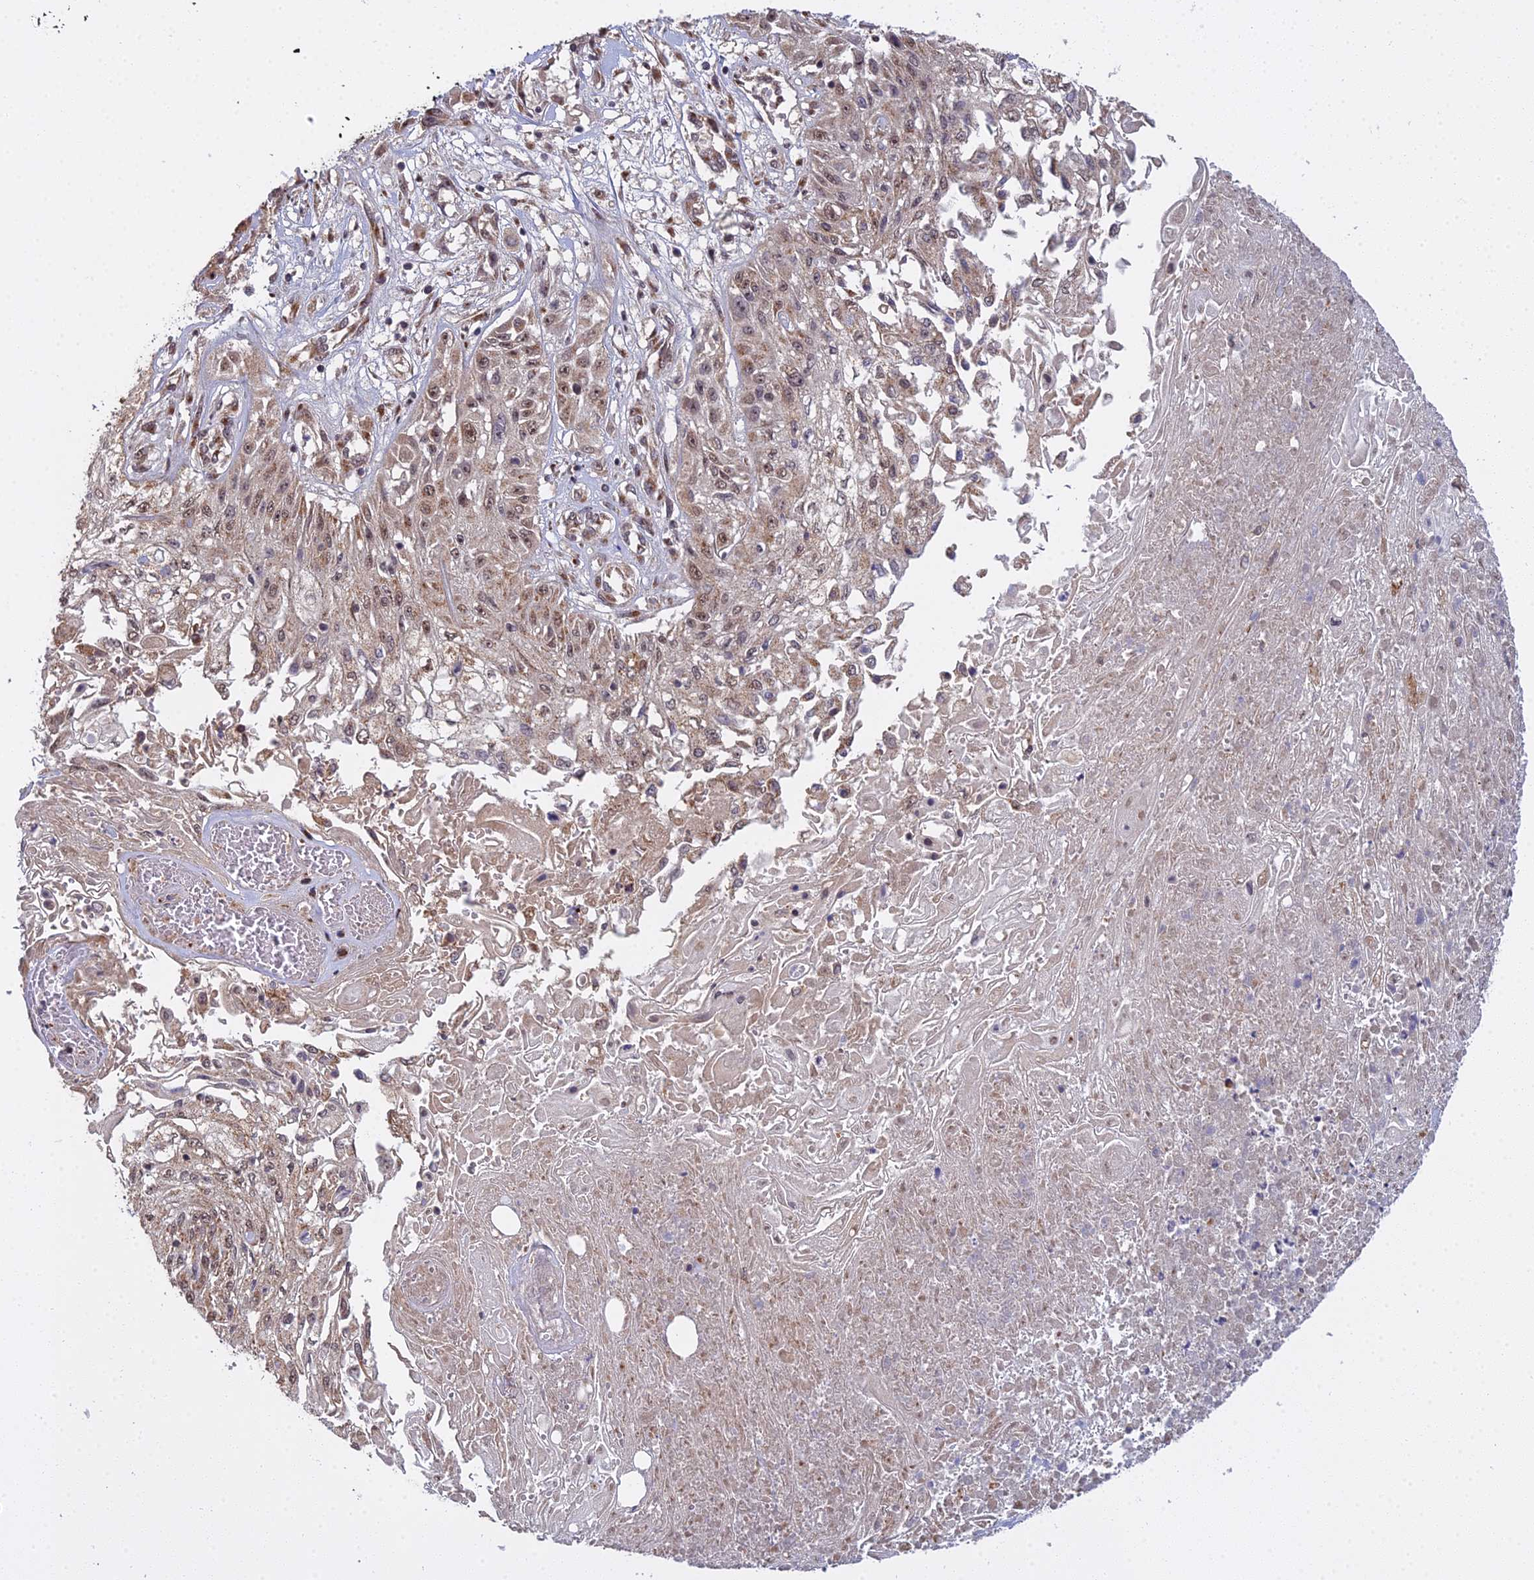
{"staining": {"intensity": "weak", "quantity": ">75%", "location": "nuclear"}, "tissue": "skin cancer", "cell_type": "Tumor cells", "image_type": "cancer", "snomed": [{"axis": "morphology", "description": "Squamous cell carcinoma, NOS"}, {"axis": "morphology", "description": "Squamous cell carcinoma, metastatic, NOS"}, {"axis": "topography", "description": "Skin"}, {"axis": "topography", "description": "Lymph node"}], "caption": "Brown immunohistochemical staining in human skin cancer (squamous cell carcinoma) exhibits weak nuclear staining in approximately >75% of tumor cells. (DAB IHC, brown staining for protein, blue staining for nuclei).", "gene": "MEOX1", "patient": {"sex": "male", "age": 75}}